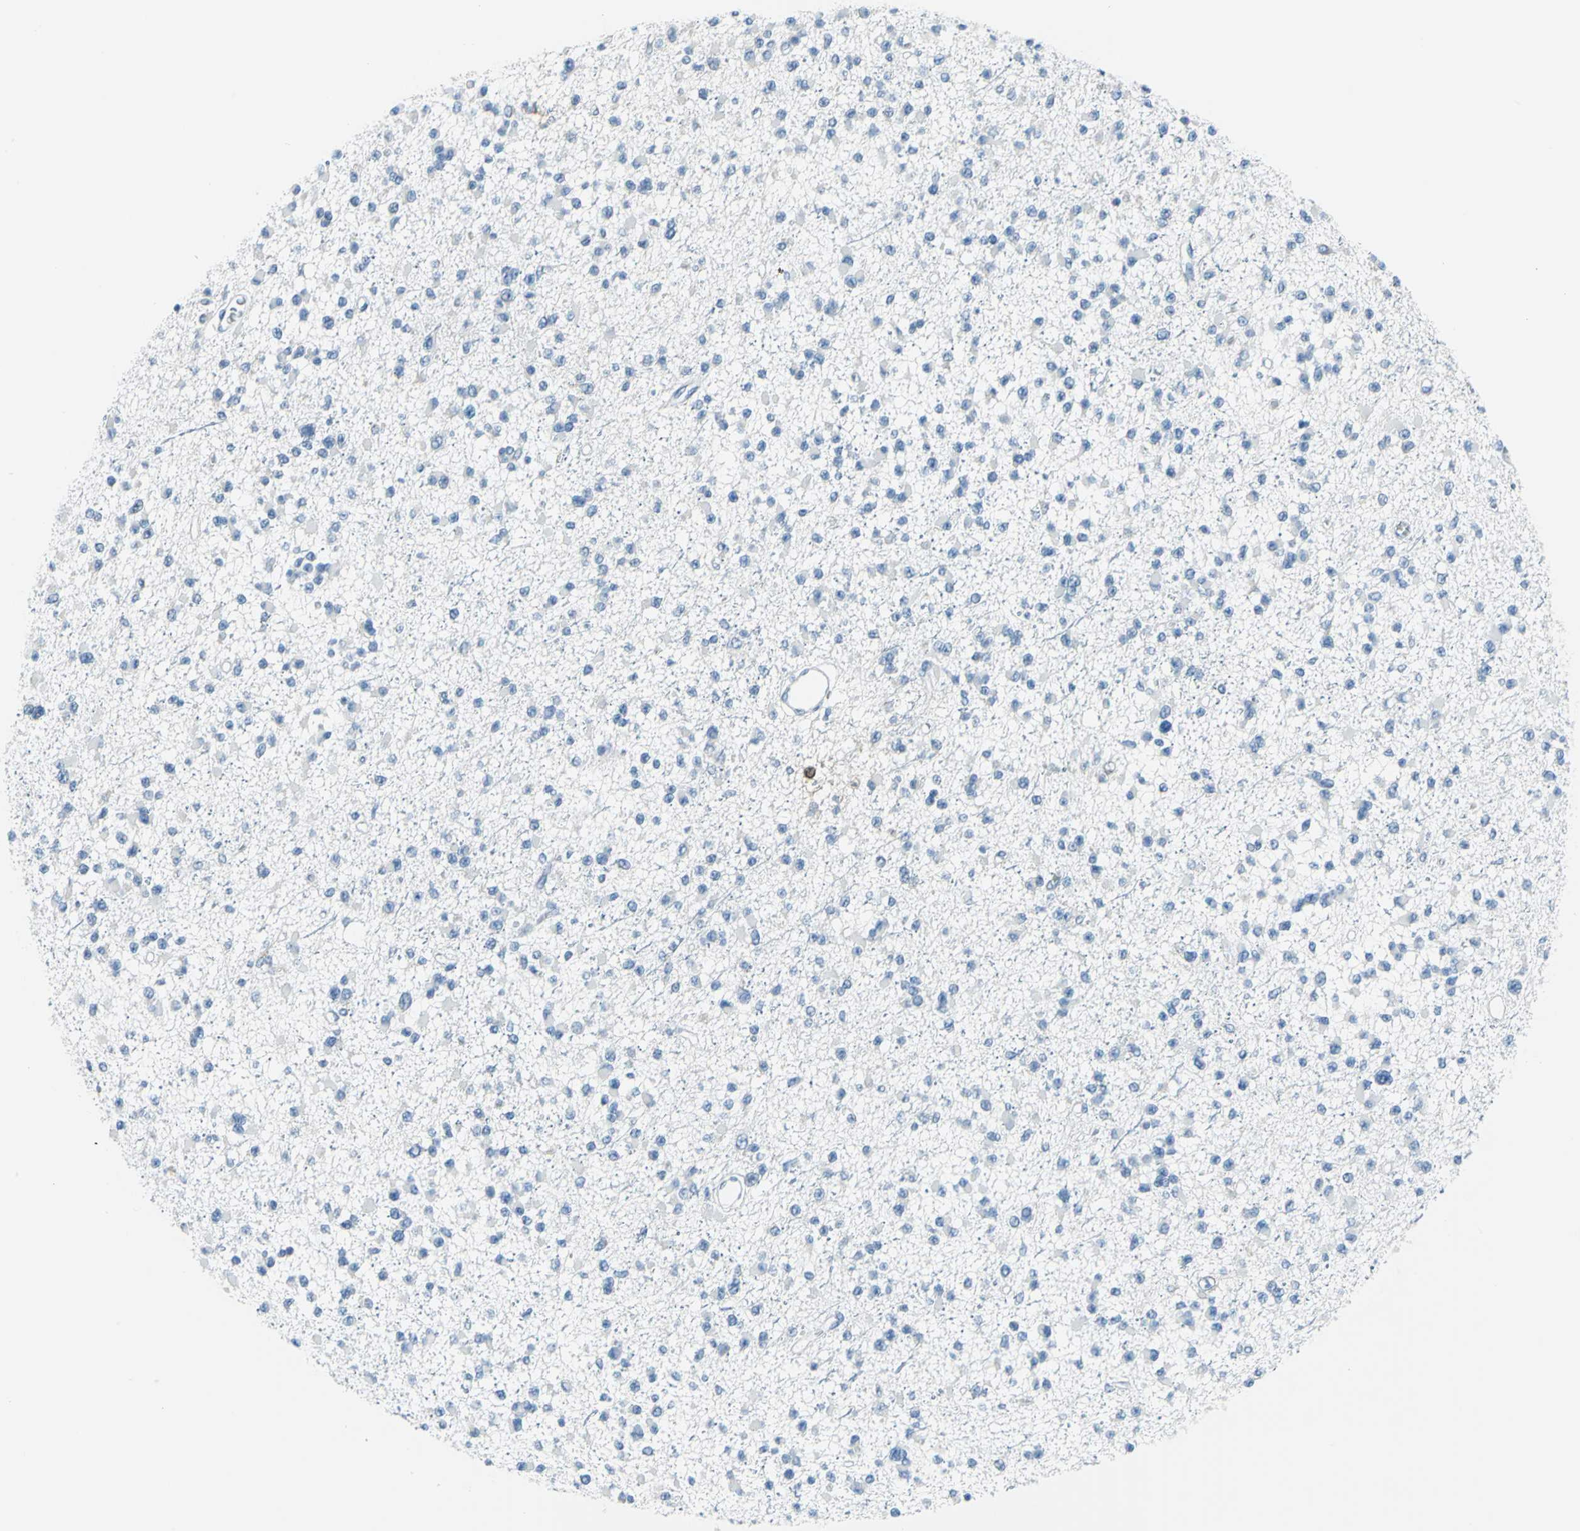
{"staining": {"intensity": "negative", "quantity": "none", "location": "none"}, "tissue": "glioma", "cell_type": "Tumor cells", "image_type": "cancer", "snomed": [{"axis": "morphology", "description": "Glioma, malignant, Low grade"}, {"axis": "topography", "description": "Brain"}], "caption": "DAB immunohistochemical staining of glioma shows no significant expression in tumor cells. (IHC, brightfield microscopy, high magnification).", "gene": "DNAI2", "patient": {"sex": "female", "age": 22}}